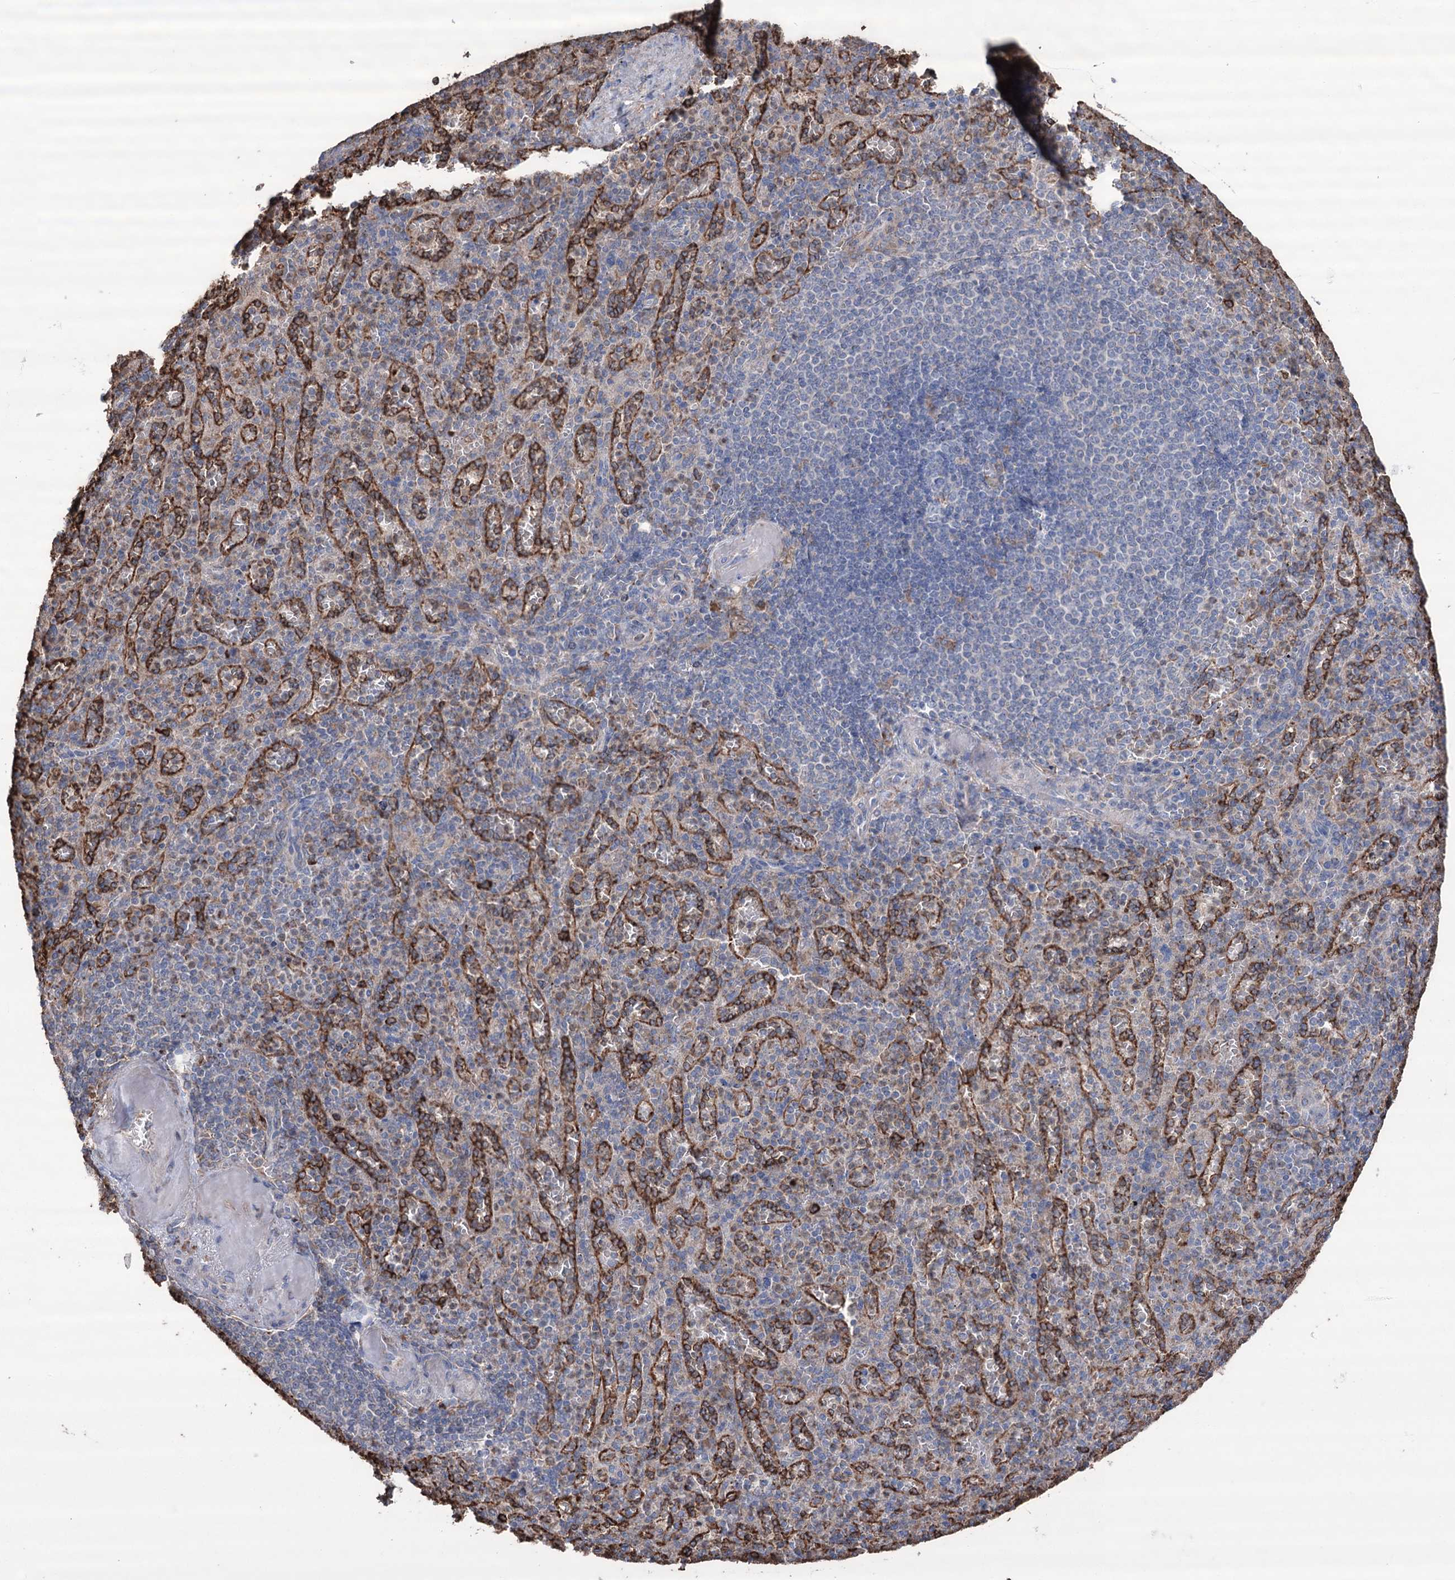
{"staining": {"intensity": "negative", "quantity": "none", "location": "none"}, "tissue": "spleen", "cell_type": "Cells in red pulp", "image_type": "normal", "snomed": [{"axis": "morphology", "description": "Normal tissue, NOS"}, {"axis": "topography", "description": "Spleen"}], "caption": "Unremarkable spleen was stained to show a protein in brown. There is no significant staining in cells in red pulp. (IHC, brightfield microscopy, high magnification).", "gene": "TRIM71", "patient": {"sex": "female", "age": 74}}